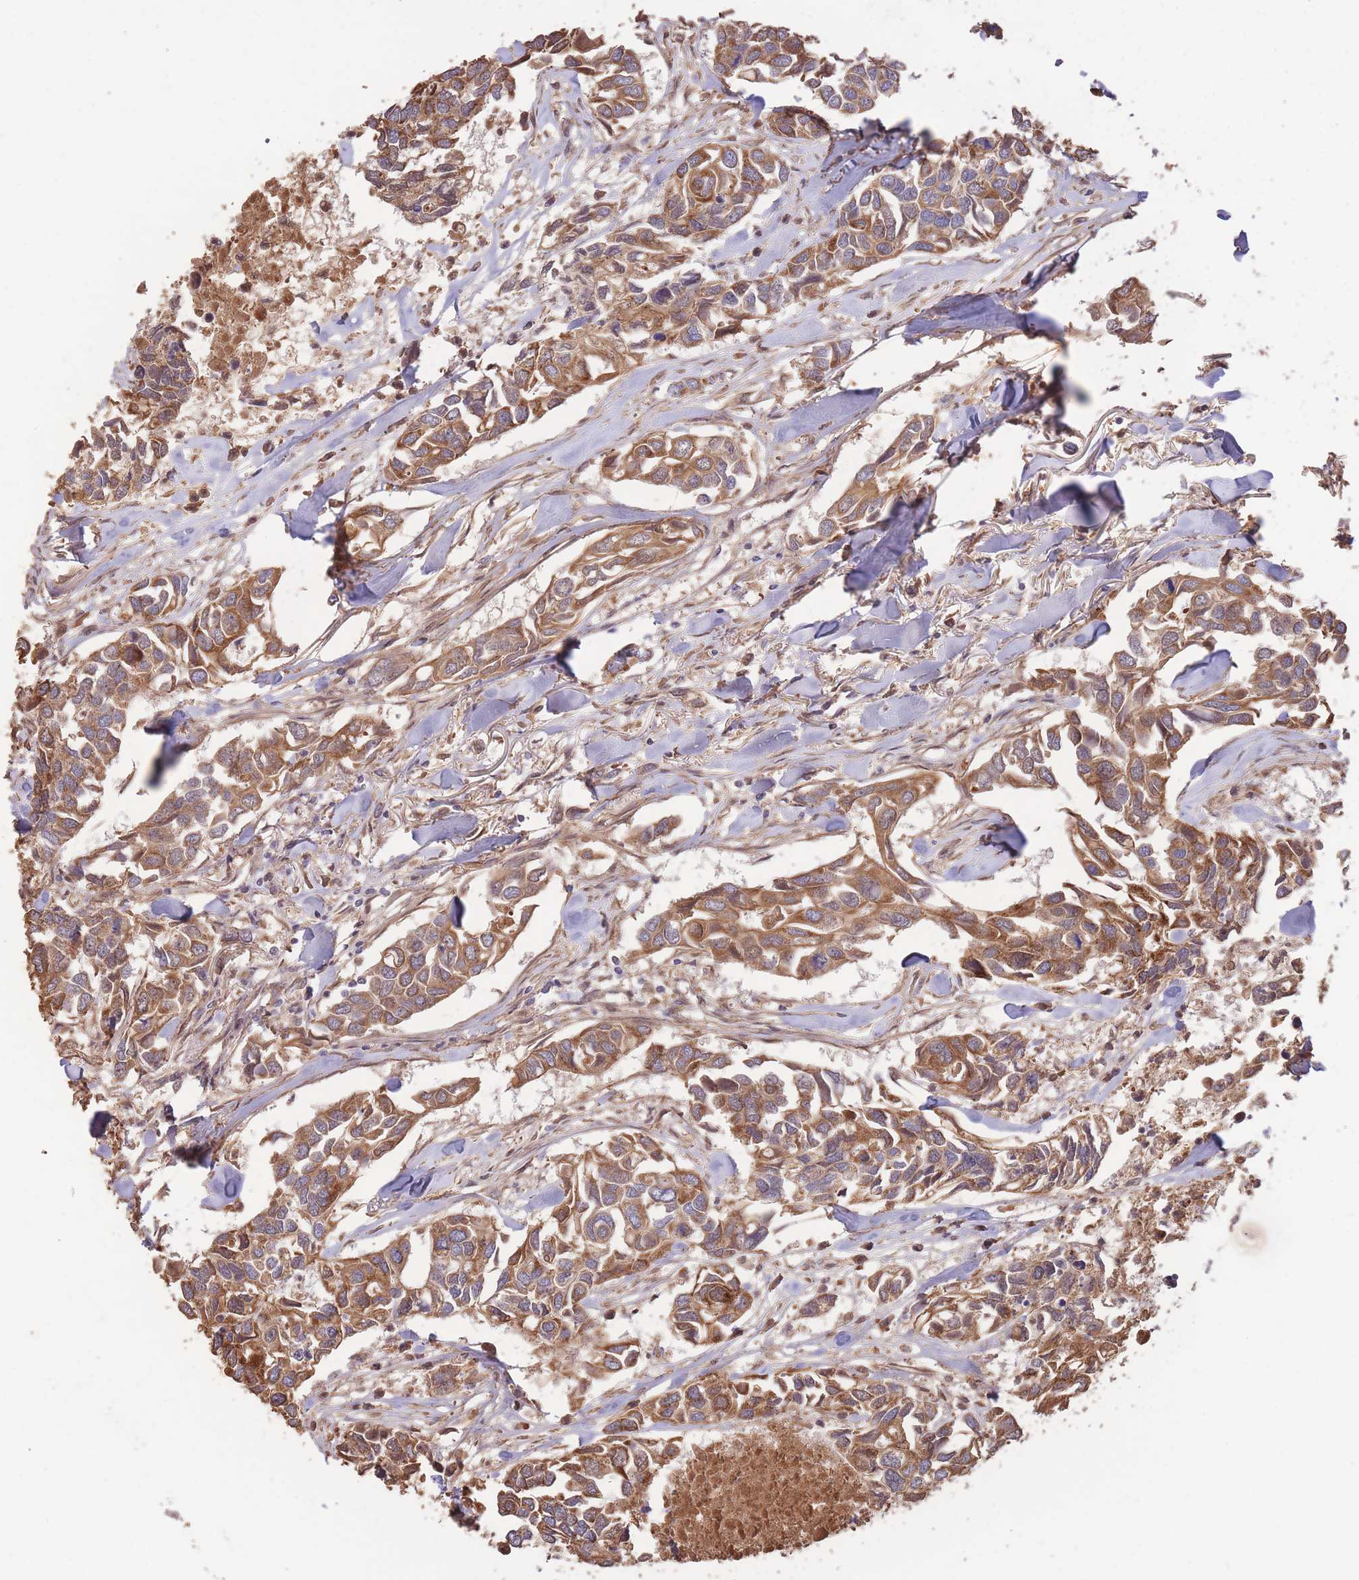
{"staining": {"intensity": "moderate", "quantity": ">75%", "location": "cytoplasmic/membranous"}, "tissue": "breast cancer", "cell_type": "Tumor cells", "image_type": "cancer", "snomed": [{"axis": "morphology", "description": "Duct carcinoma"}, {"axis": "topography", "description": "Breast"}], "caption": "Immunohistochemical staining of human infiltrating ductal carcinoma (breast) shows medium levels of moderate cytoplasmic/membranous protein positivity in about >75% of tumor cells.", "gene": "RGS14", "patient": {"sex": "female", "age": 83}}